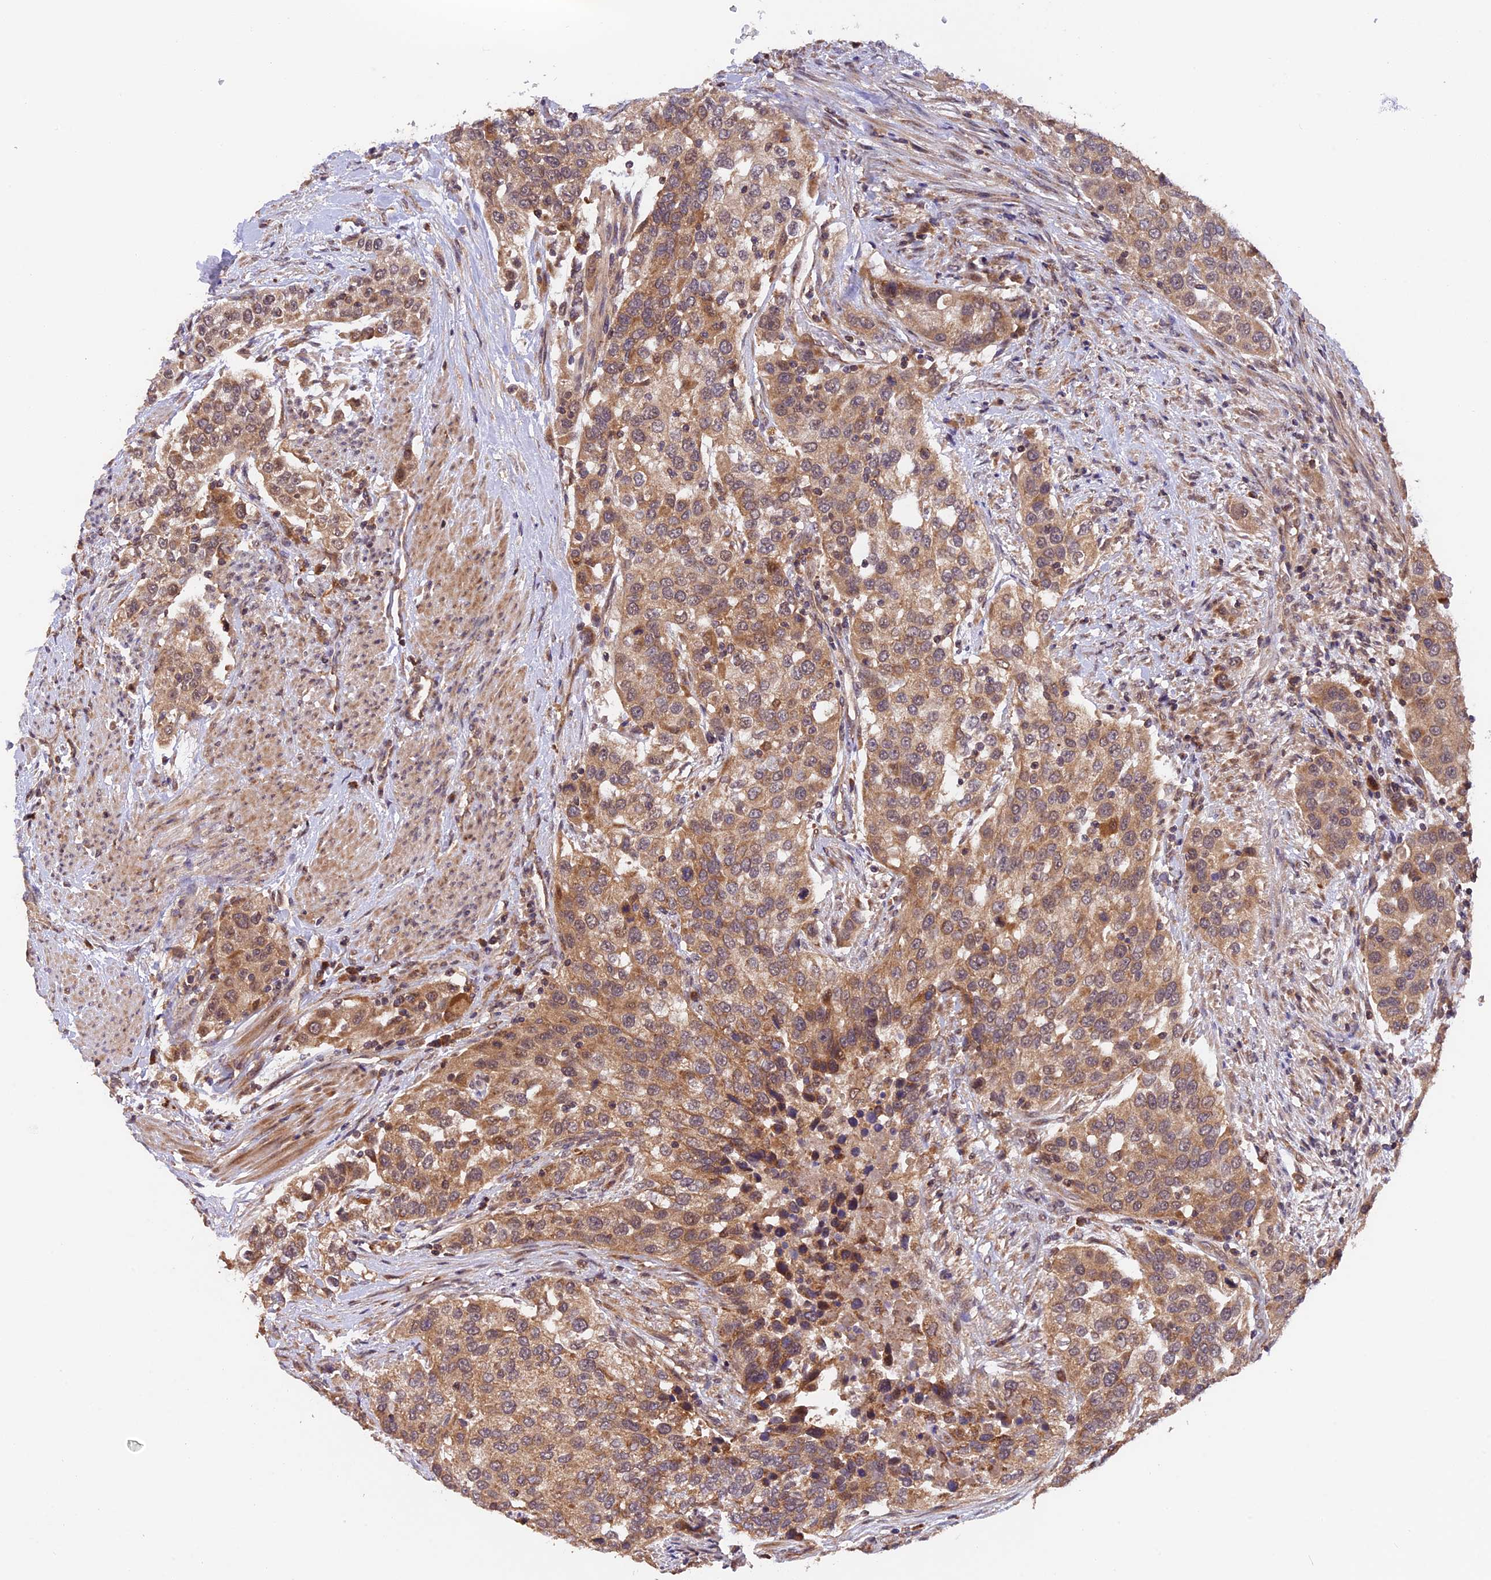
{"staining": {"intensity": "moderate", "quantity": ">75%", "location": "cytoplasmic/membranous"}, "tissue": "urothelial cancer", "cell_type": "Tumor cells", "image_type": "cancer", "snomed": [{"axis": "morphology", "description": "Urothelial carcinoma, High grade"}, {"axis": "topography", "description": "Urinary bladder"}], "caption": "Protein staining of urothelial cancer tissue exhibits moderate cytoplasmic/membranous expression in approximately >75% of tumor cells. The protein of interest is shown in brown color, while the nuclei are stained blue.", "gene": "MNS1", "patient": {"sex": "female", "age": 80}}